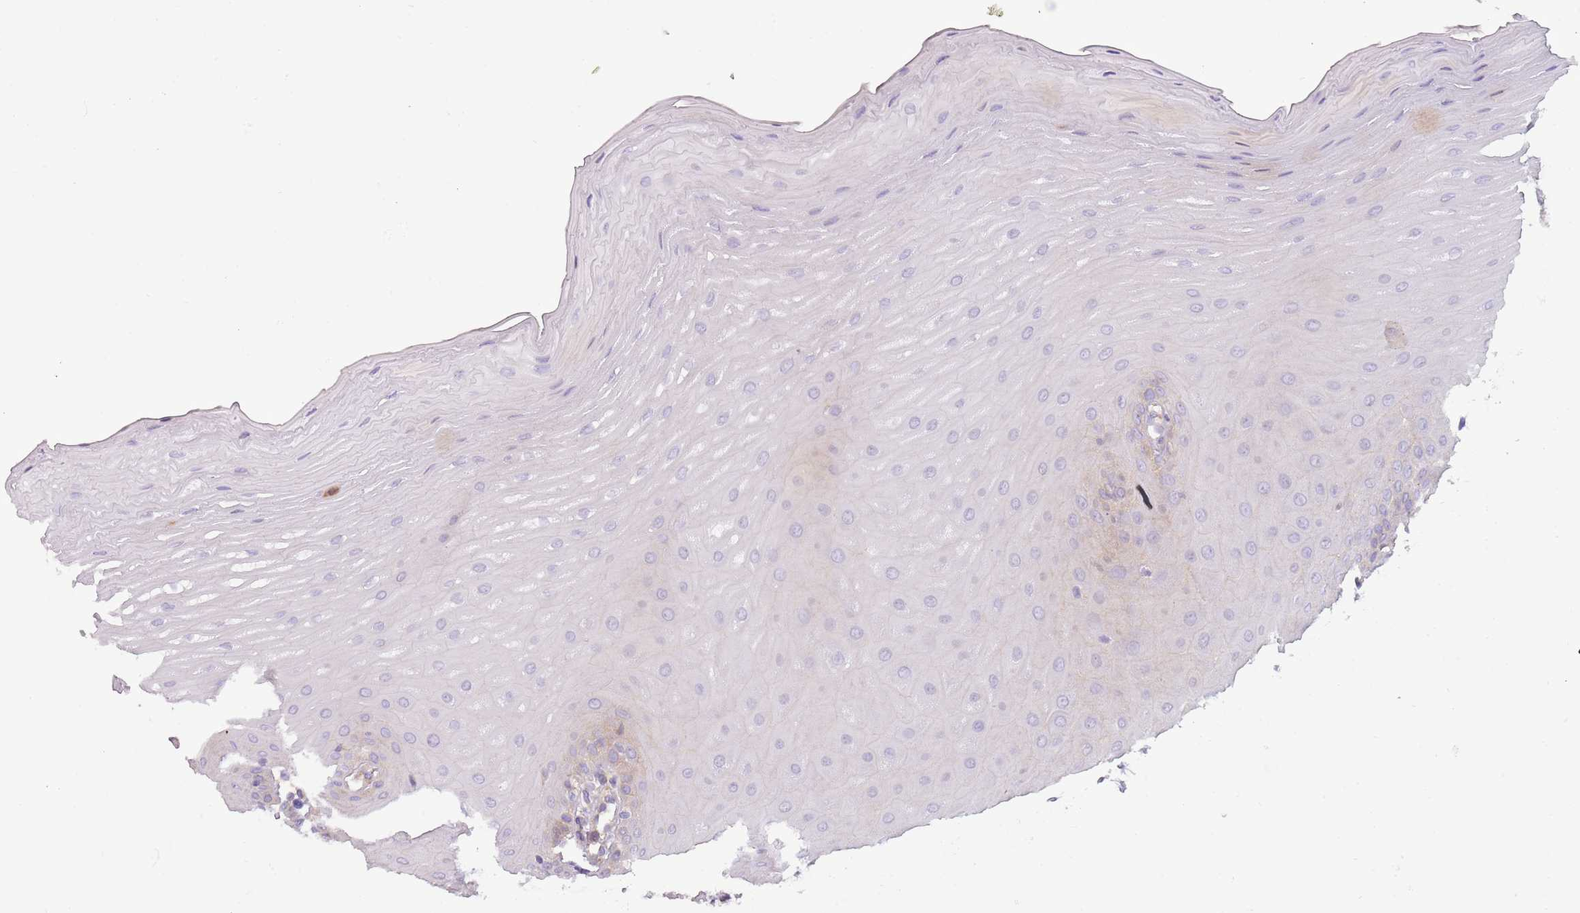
{"staining": {"intensity": "weak", "quantity": "<25%", "location": "cytoplasmic/membranous"}, "tissue": "oral mucosa", "cell_type": "Squamous epithelial cells", "image_type": "normal", "snomed": [{"axis": "morphology", "description": "Normal tissue, NOS"}, {"axis": "topography", "description": "Oral tissue"}], "caption": "The immunohistochemistry micrograph has no significant positivity in squamous epithelial cells of oral mucosa. Brightfield microscopy of immunohistochemistry (IHC) stained with DAB (3,3'-diaminobenzidine) (brown) and hematoxylin (blue), captured at high magnification.", "gene": "MRO", "patient": {"sex": "female", "age": 39}}